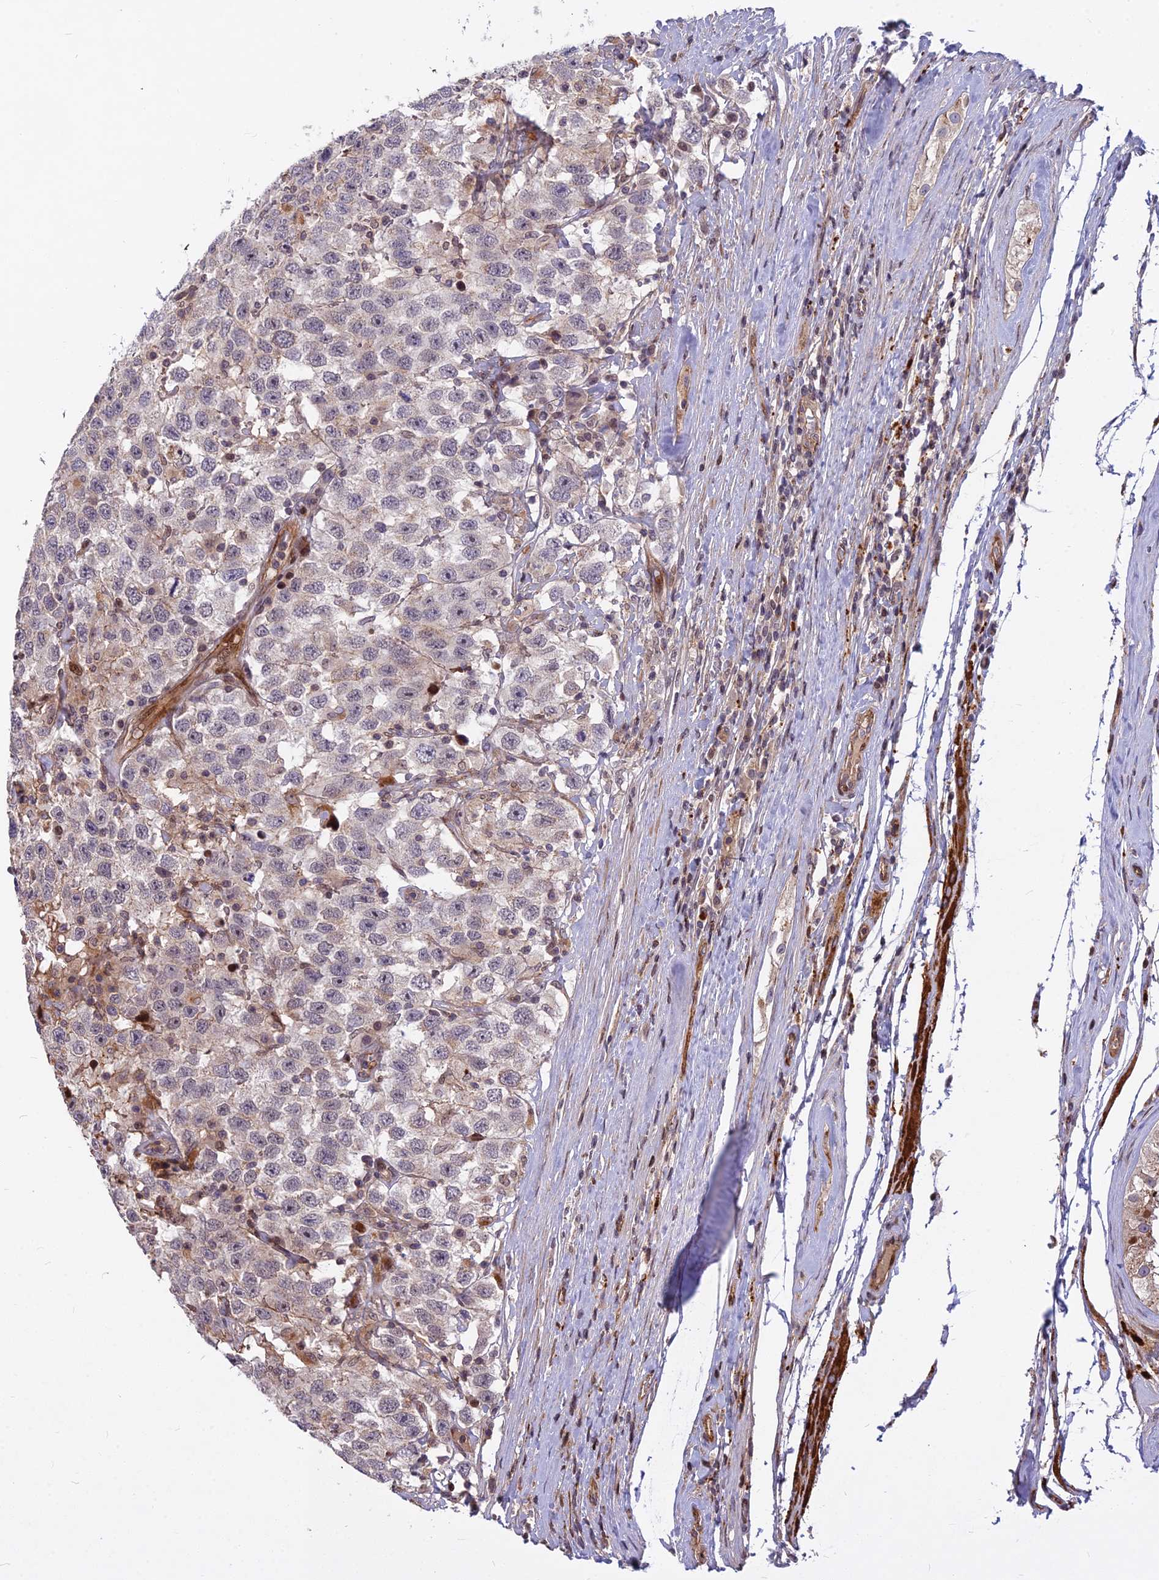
{"staining": {"intensity": "negative", "quantity": "none", "location": "none"}, "tissue": "testis cancer", "cell_type": "Tumor cells", "image_type": "cancer", "snomed": [{"axis": "morphology", "description": "Seminoma, NOS"}, {"axis": "topography", "description": "Testis"}], "caption": "Immunohistochemical staining of human seminoma (testis) exhibits no significant staining in tumor cells.", "gene": "GLYATL3", "patient": {"sex": "male", "age": 41}}